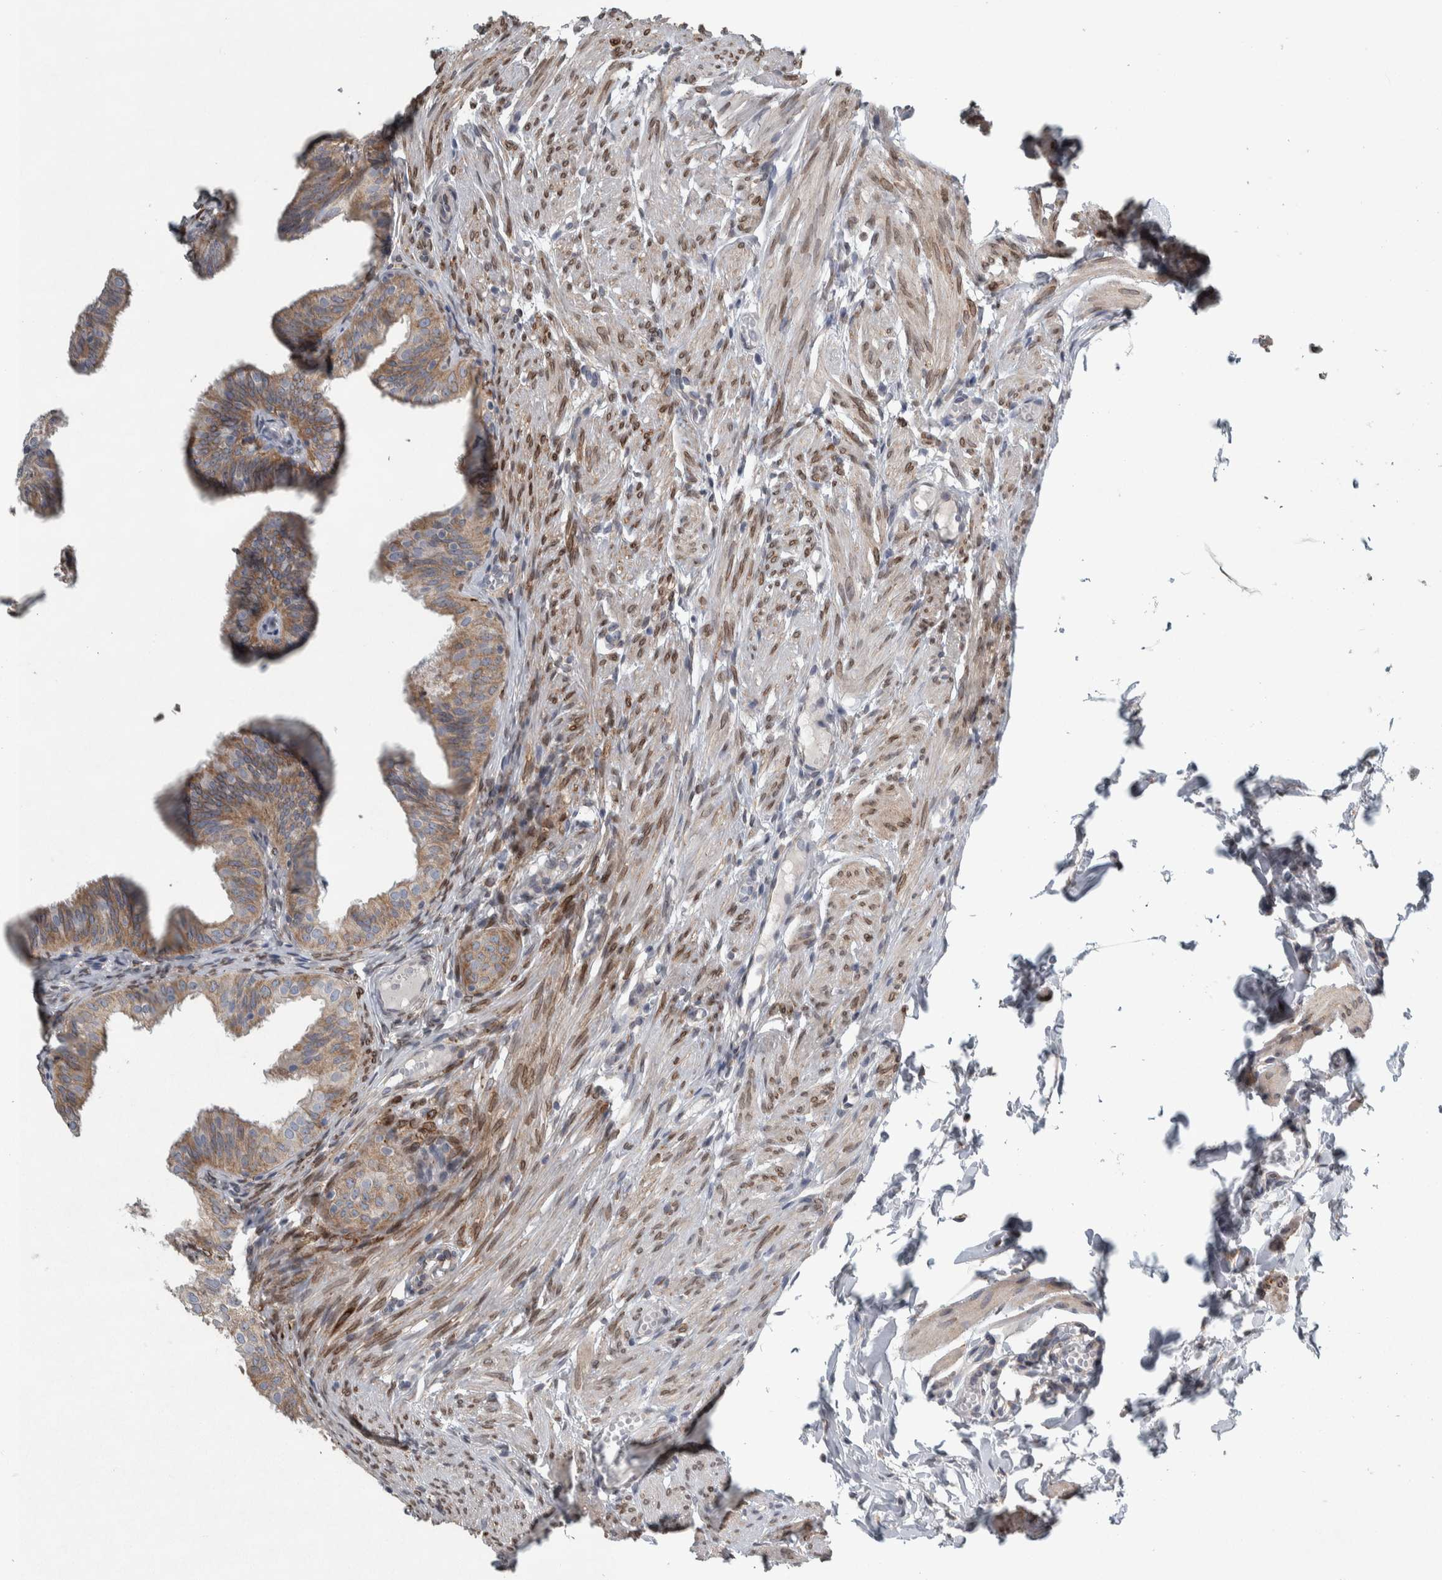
{"staining": {"intensity": "moderate", "quantity": "25%-75%", "location": "cytoplasmic/membranous"}, "tissue": "fallopian tube", "cell_type": "Glandular cells", "image_type": "normal", "snomed": [{"axis": "morphology", "description": "Normal tissue, NOS"}, {"axis": "topography", "description": "Fallopian tube"}], "caption": "A photomicrograph showing moderate cytoplasmic/membranous positivity in about 25%-75% of glandular cells in normal fallopian tube, as visualized by brown immunohistochemical staining.", "gene": "SIGMAR1", "patient": {"sex": "female", "age": 35}}